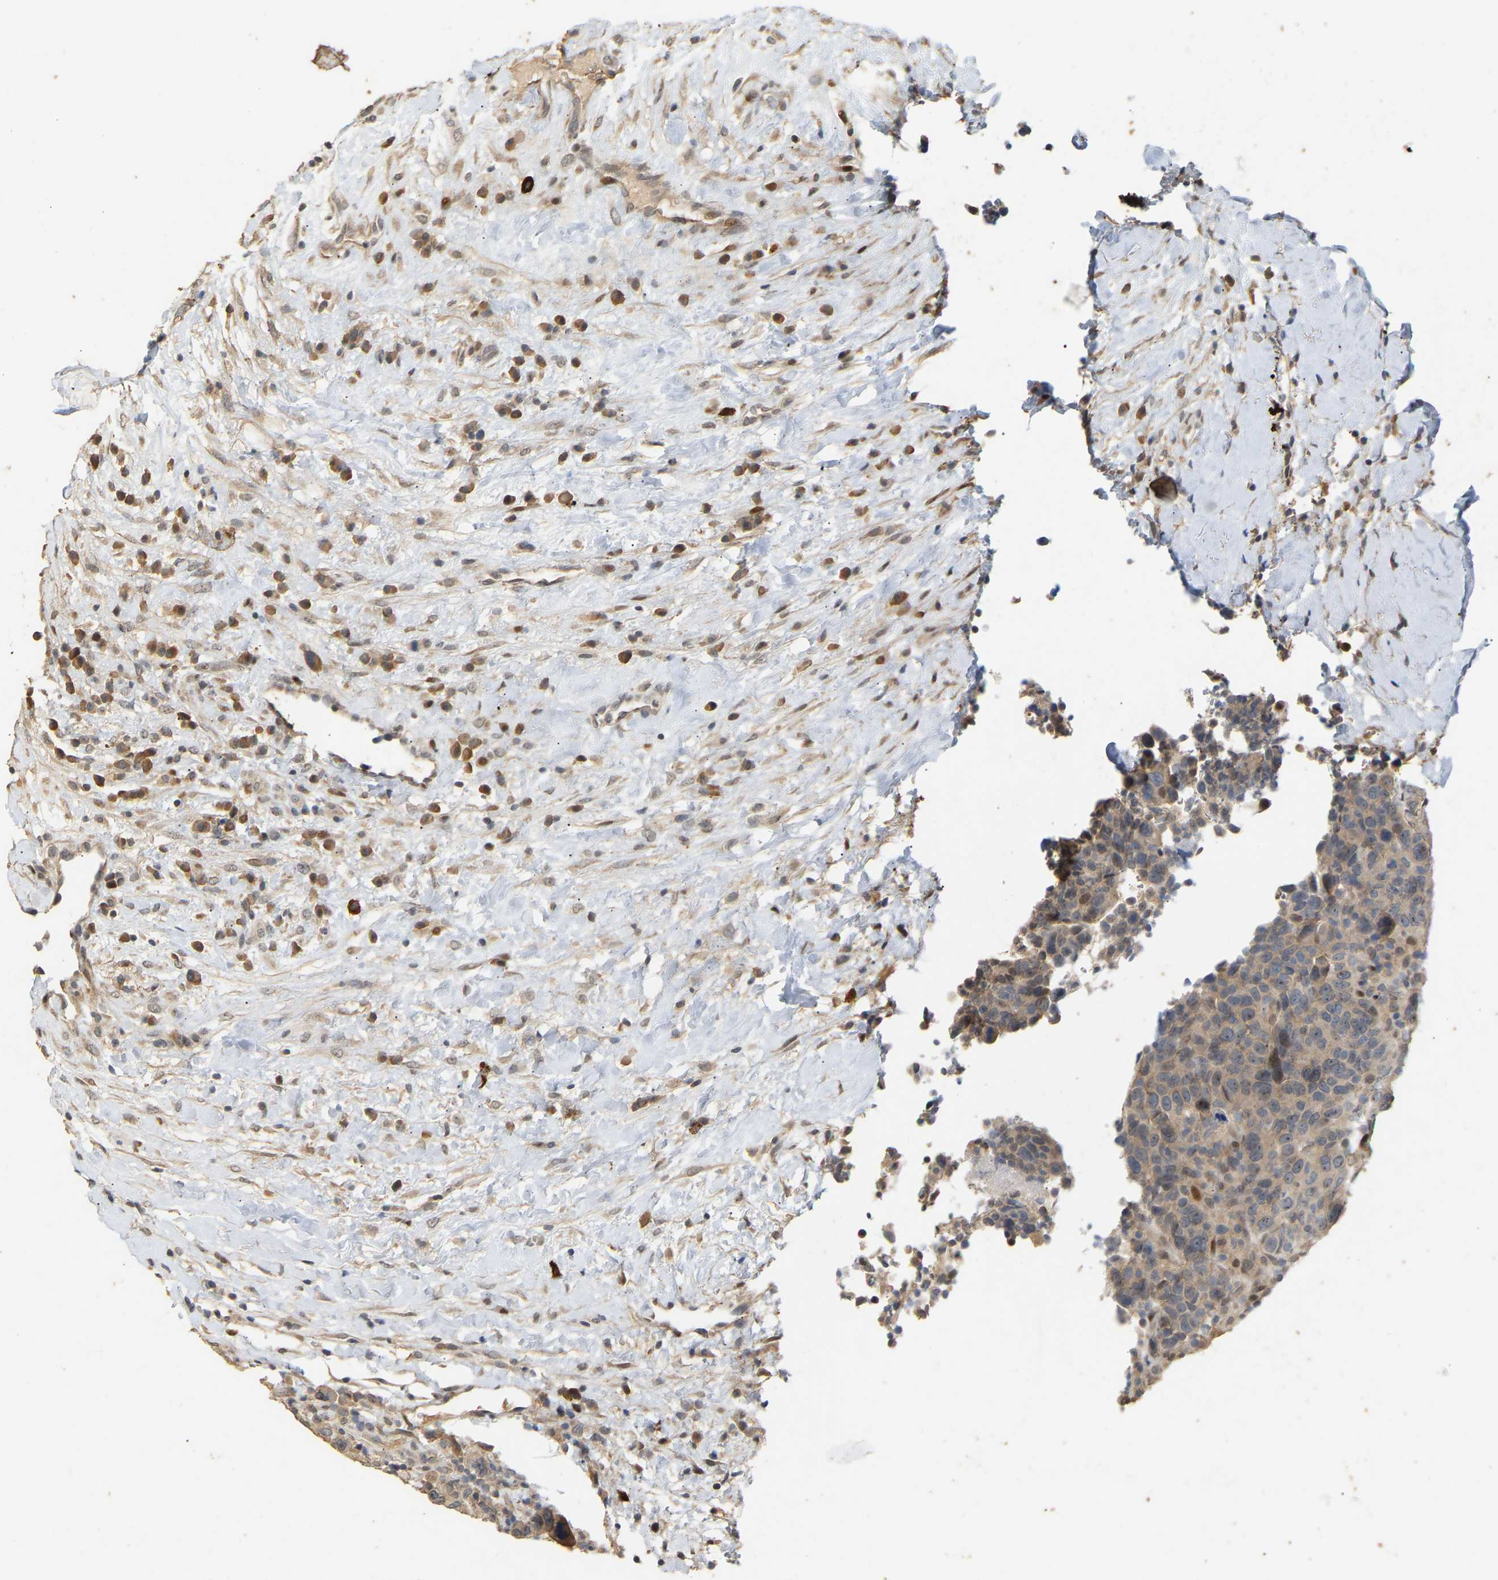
{"staining": {"intensity": "moderate", "quantity": ">75%", "location": "cytoplasmic/membranous"}, "tissue": "breast cancer", "cell_type": "Tumor cells", "image_type": "cancer", "snomed": [{"axis": "morphology", "description": "Duct carcinoma"}, {"axis": "topography", "description": "Breast"}], "caption": "IHC (DAB (3,3'-diaminobenzidine)) staining of intraductal carcinoma (breast) shows moderate cytoplasmic/membranous protein staining in approximately >75% of tumor cells.", "gene": "PTPN4", "patient": {"sex": "female", "age": 37}}